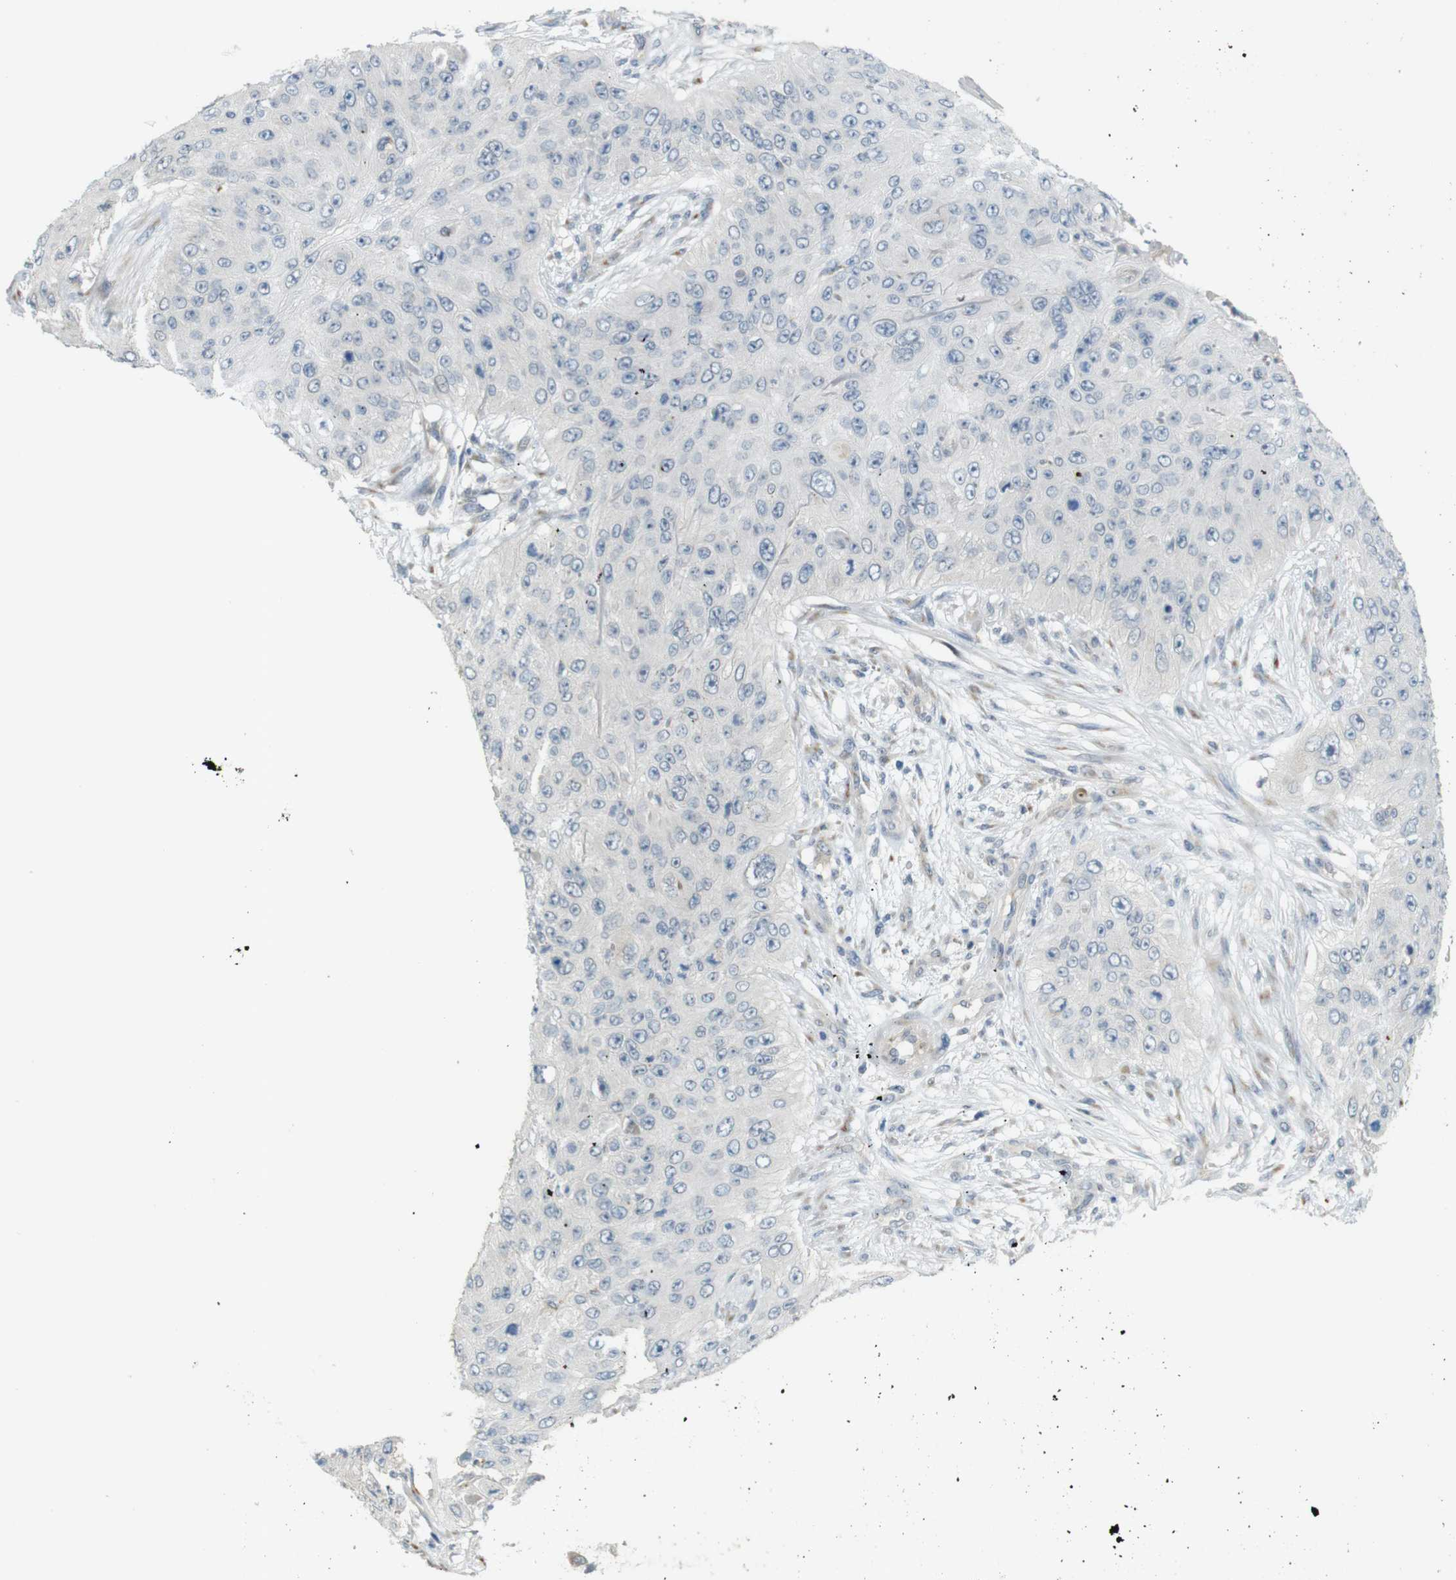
{"staining": {"intensity": "moderate", "quantity": "<25%", "location": "cytoplasmic/membranous"}, "tissue": "skin cancer", "cell_type": "Tumor cells", "image_type": "cancer", "snomed": [{"axis": "morphology", "description": "Squamous cell carcinoma, NOS"}, {"axis": "topography", "description": "Skin"}], "caption": "Brown immunohistochemical staining in squamous cell carcinoma (skin) reveals moderate cytoplasmic/membranous positivity in about <25% of tumor cells.", "gene": "UGT8", "patient": {"sex": "female", "age": 80}}